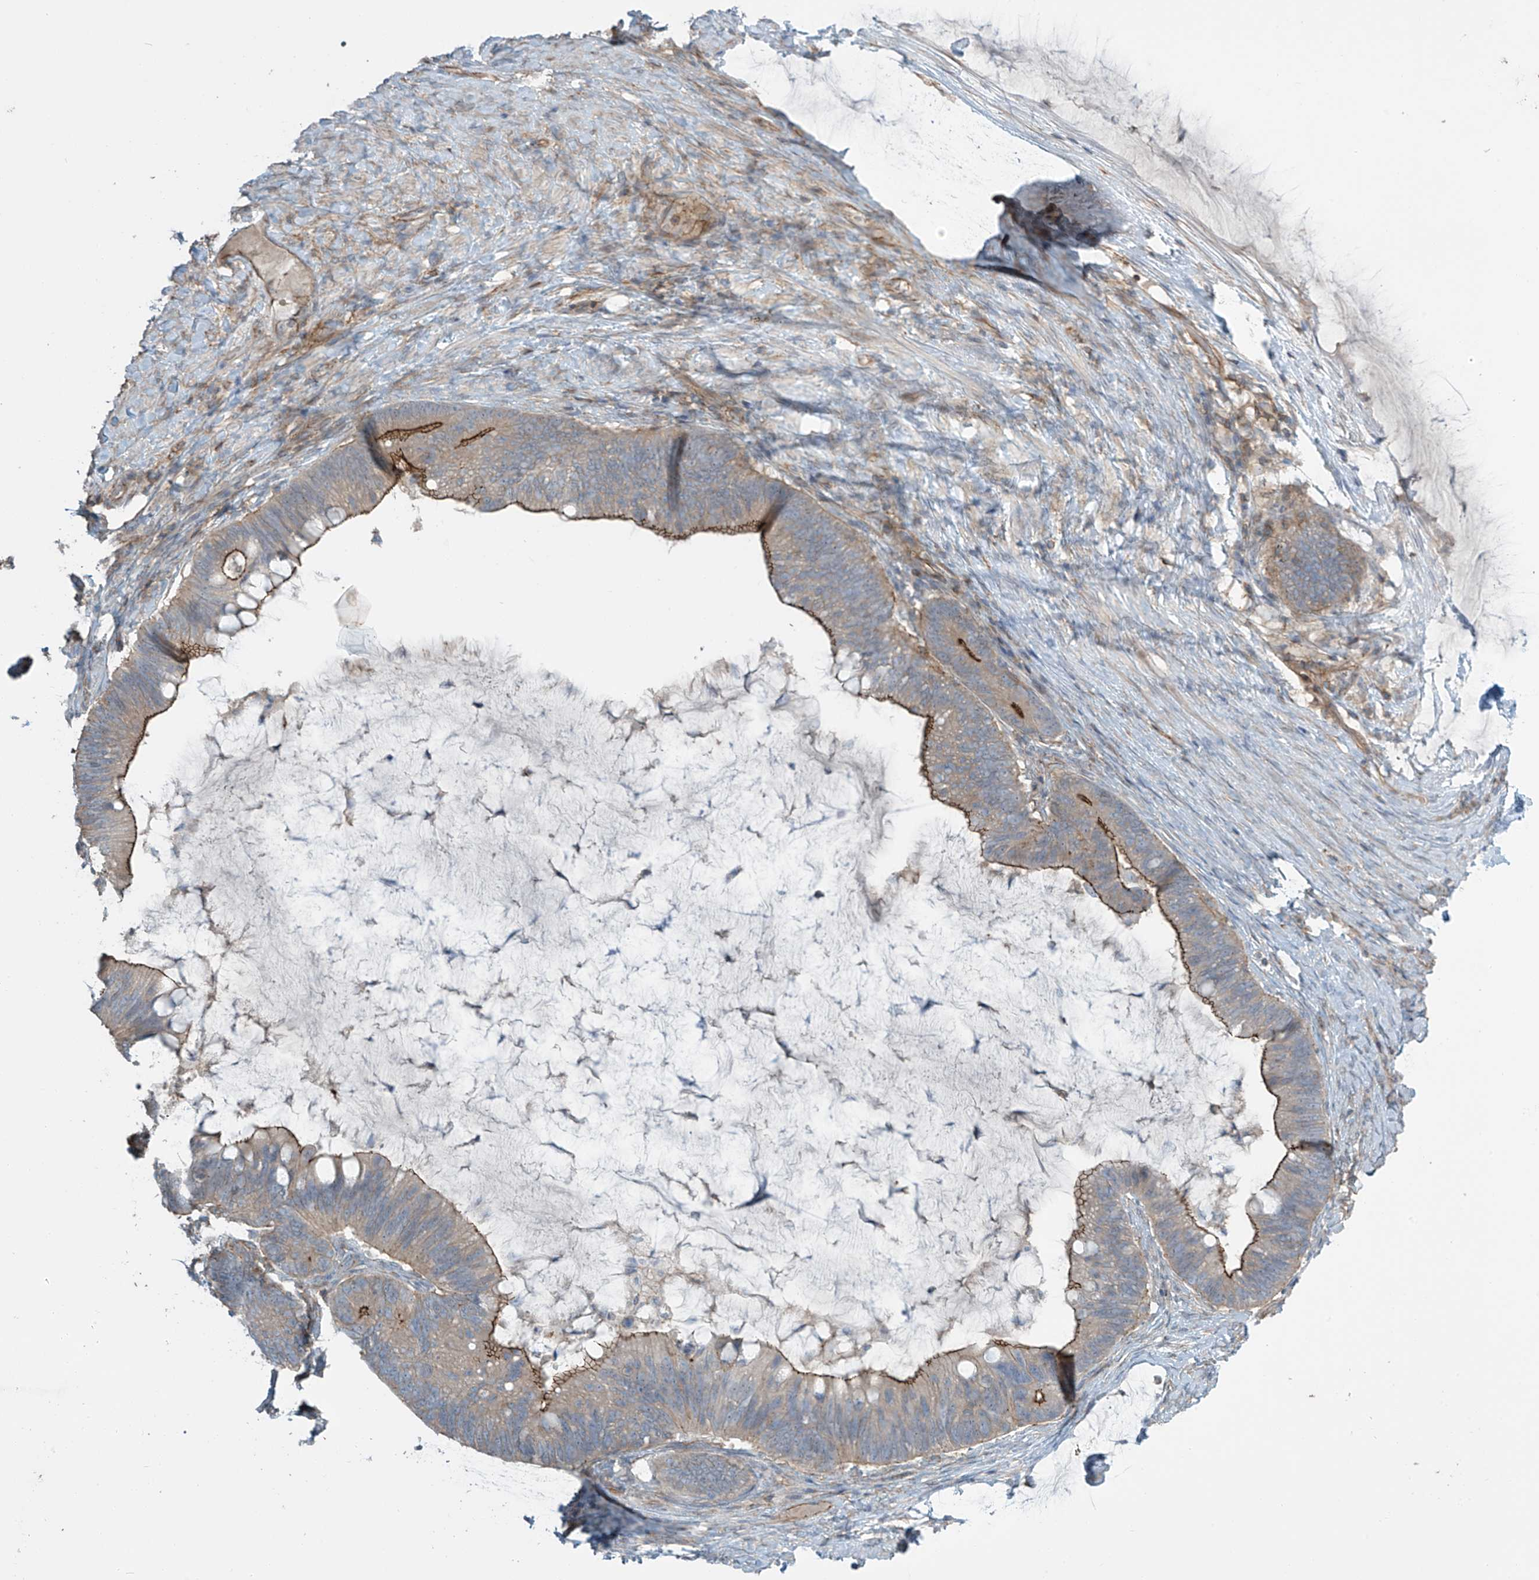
{"staining": {"intensity": "moderate", "quantity": ">75%", "location": "cytoplasmic/membranous"}, "tissue": "ovarian cancer", "cell_type": "Tumor cells", "image_type": "cancer", "snomed": [{"axis": "morphology", "description": "Cystadenocarcinoma, mucinous, NOS"}, {"axis": "topography", "description": "Ovary"}], "caption": "Protein expression analysis of mucinous cystadenocarcinoma (ovarian) shows moderate cytoplasmic/membranous positivity in about >75% of tumor cells. The staining was performed using DAB (3,3'-diaminobenzidine) to visualize the protein expression in brown, while the nuclei were stained in blue with hematoxylin (Magnification: 20x).", "gene": "SLC9A2", "patient": {"sex": "female", "age": 61}}